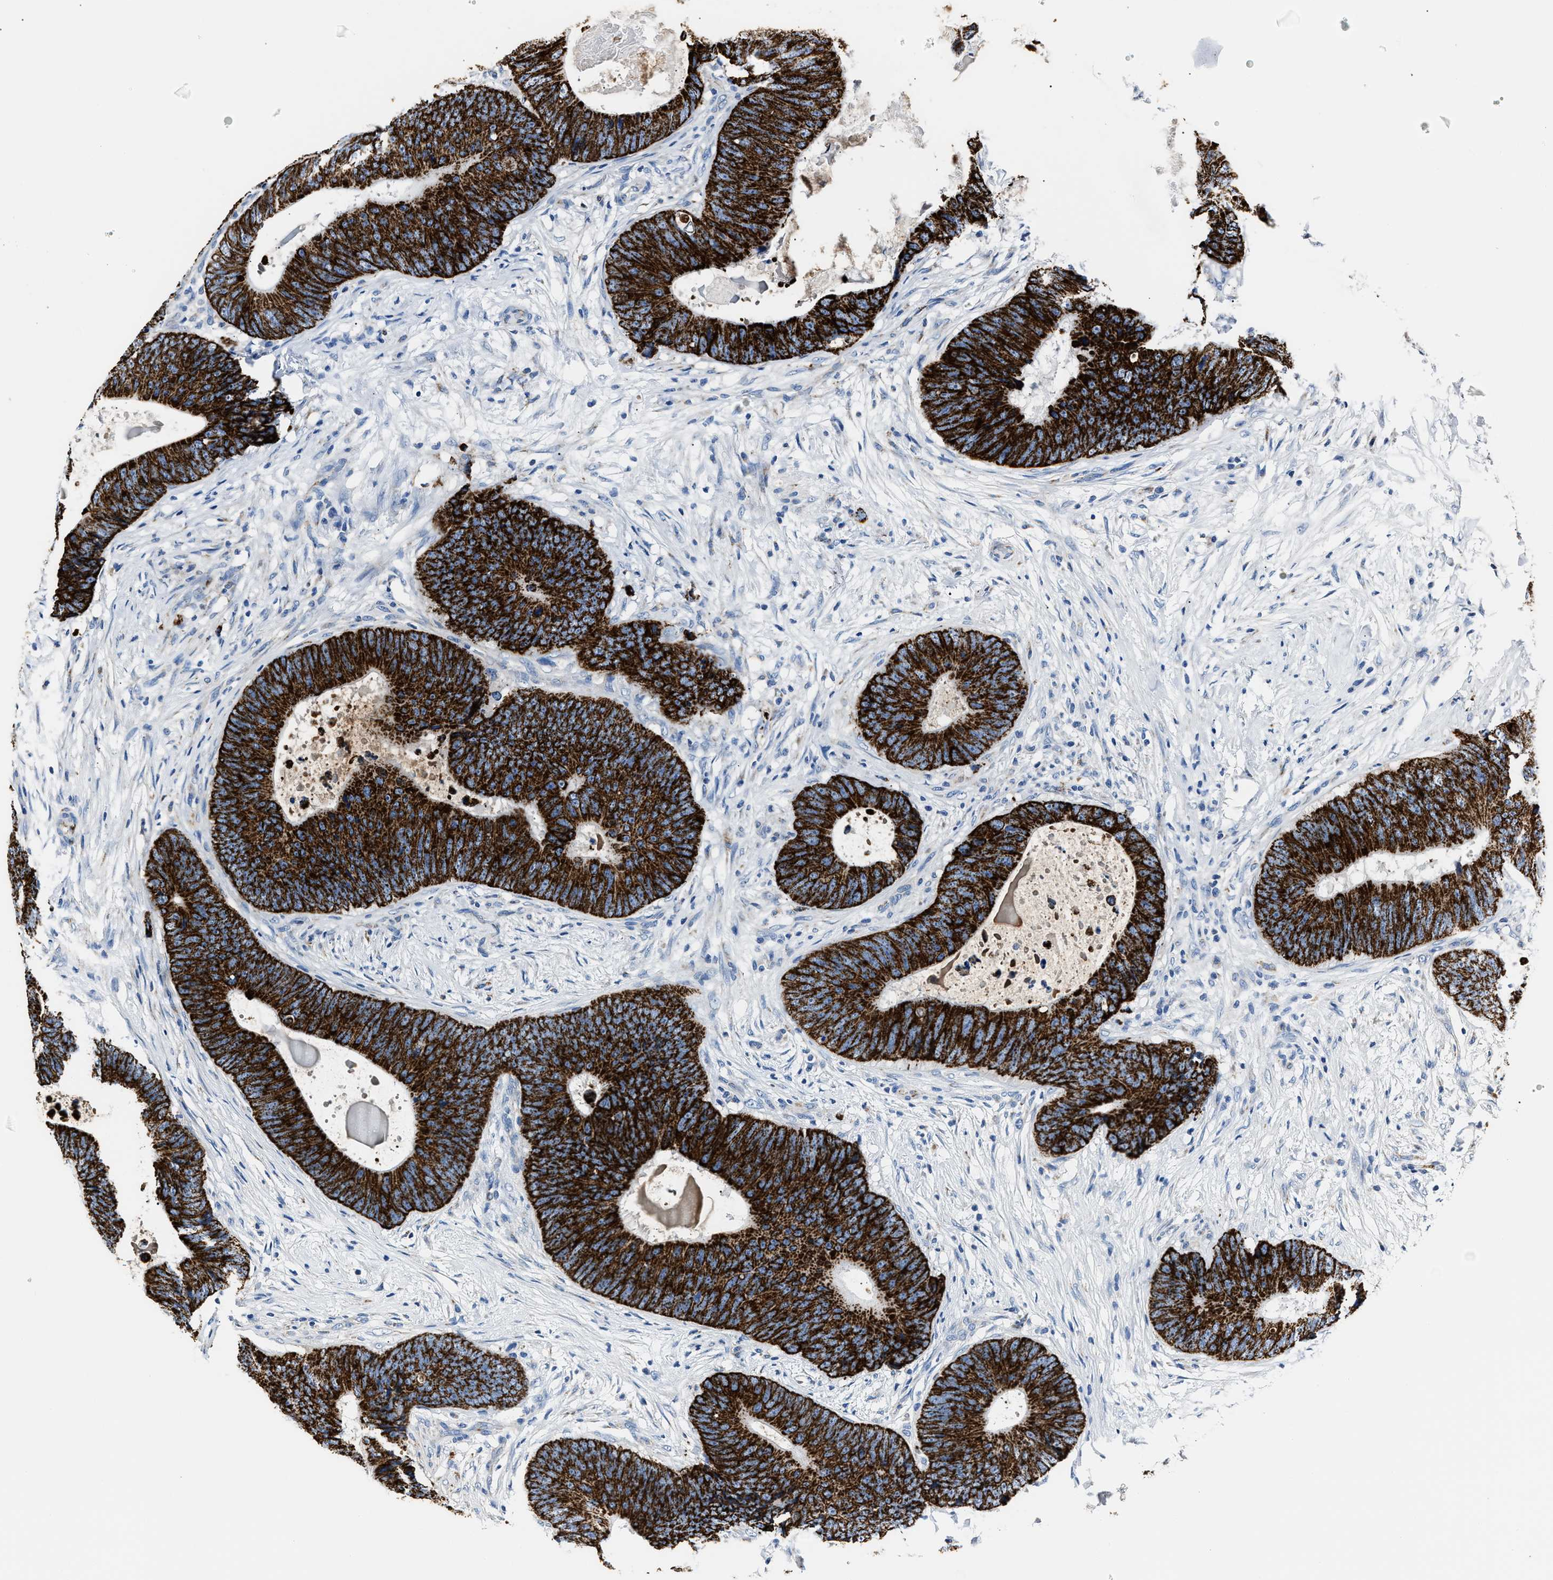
{"staining": {"intensity": "strong", "quantity": ">75%", "location": "cytoplasmic/membranous"}, "tissue": "colorectal cancer", "cell_type": "Tumor cells", "image_type": "cancer", "snomed": [{"axis": "morphology", "description": "Adenocarcinoma, NOS"}, {"axis": "topography", "description": "Colon"}], "caption": "Strong cytoplasmic/membranous positivity for a protein is seen in about >75% of tumor cells of colorectal cancer using IHC.", "gene": "AMACR", "patient": {"sex": "male", "age": 56}}